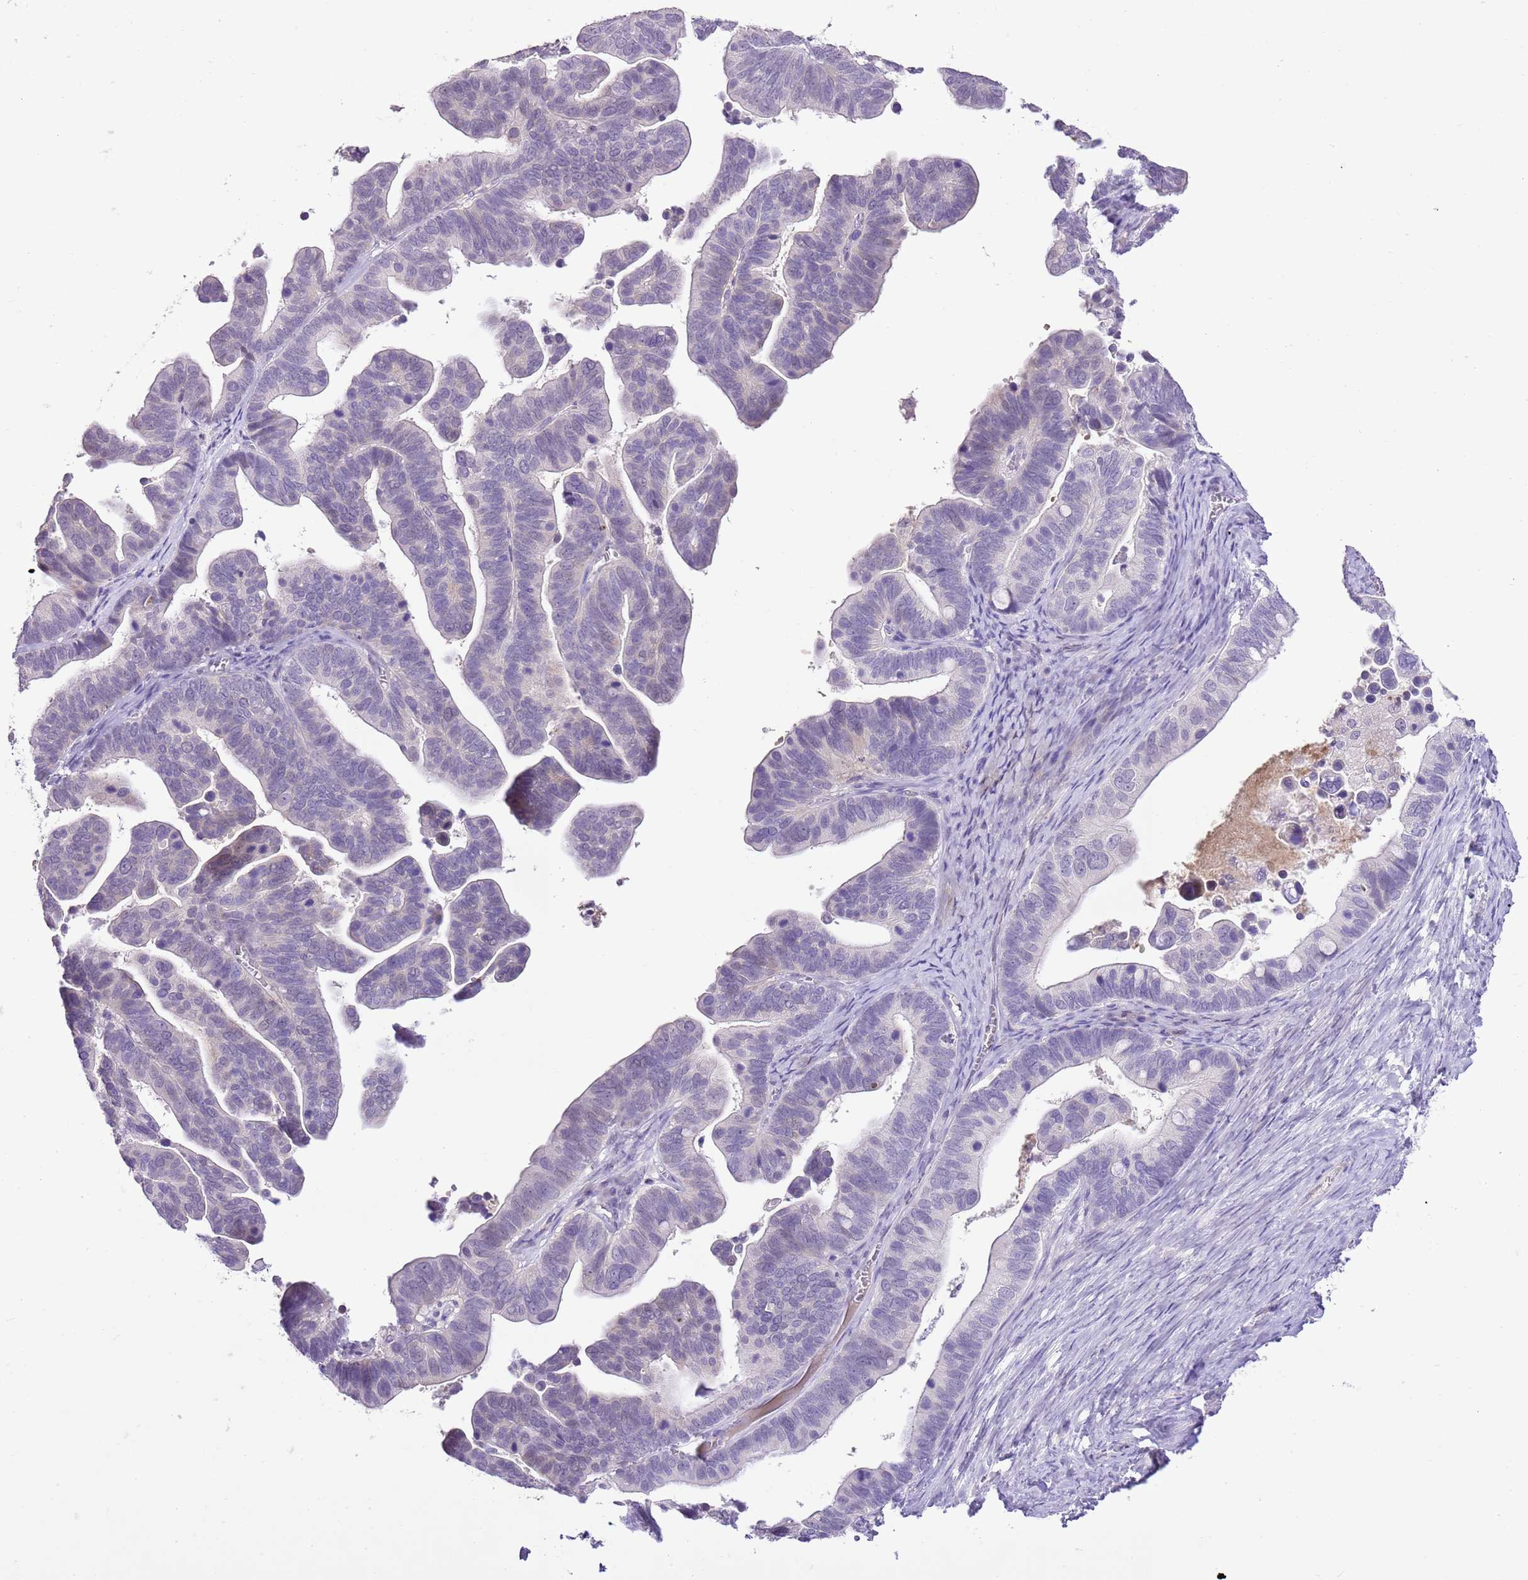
{"staining": {"intensity": "negative", "quantity": "none", "location": "none"}, "tissue": "ovarian cancer", "cell_type": "Tumor cells", "image_type": "cancer", "snomed": [{"axis": "morphology", "description": "Cystadenocarcinoma, serous, NOS"}, {"axis": "topography", "description": "Ovary"}], "caption": "Human ovarian serous cystadenocarcinoma stained for a protein using immunohistochemistry (IHC) exhibits no staining in tumor cells.", "gene": "XPO7", "patient": {"sex": "female", "age": 56}}